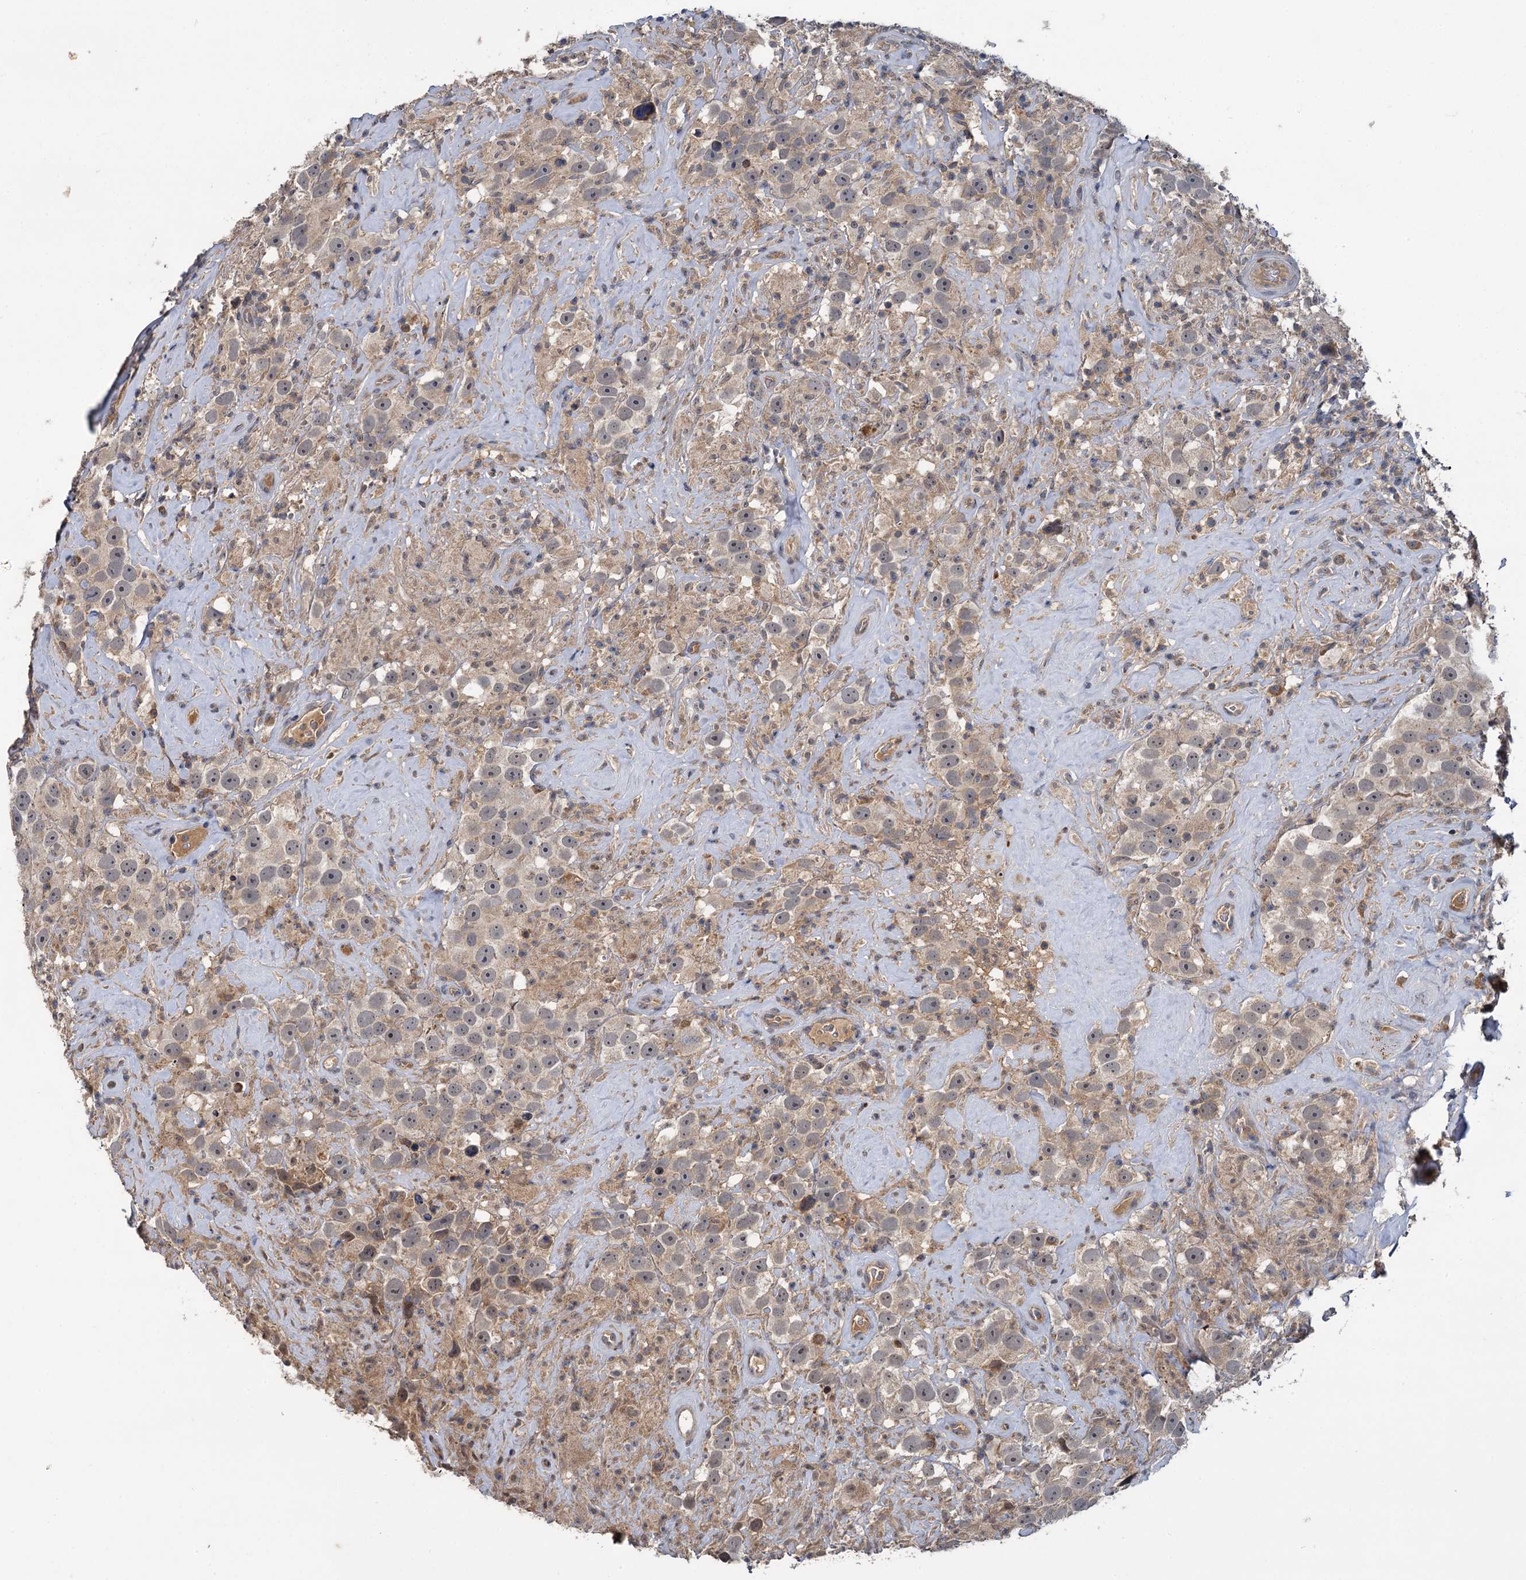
{"staining": {"intensity": "weak", "quantity": "25%-75%", "location": "cytoplasmic/membranous"}, "tissue": "testis cancer", "cell_type": "Tumor cells", "image_type": "cancer", "snomed": [{"axis": "morphology", "description": "Seminoma, NOS"}, {"axis": "topography", "description": "Testis"}], "caption": "Testis cancer (seminoma) was stained to show a protein in brown. There is low levels of weak cytoplasmic/membranous expression in about 25%-75% of tumor cells. Nuclei are stained in blue.", "gene": "TMEM39A", "patient": {"sex": "male", "age": 49}}